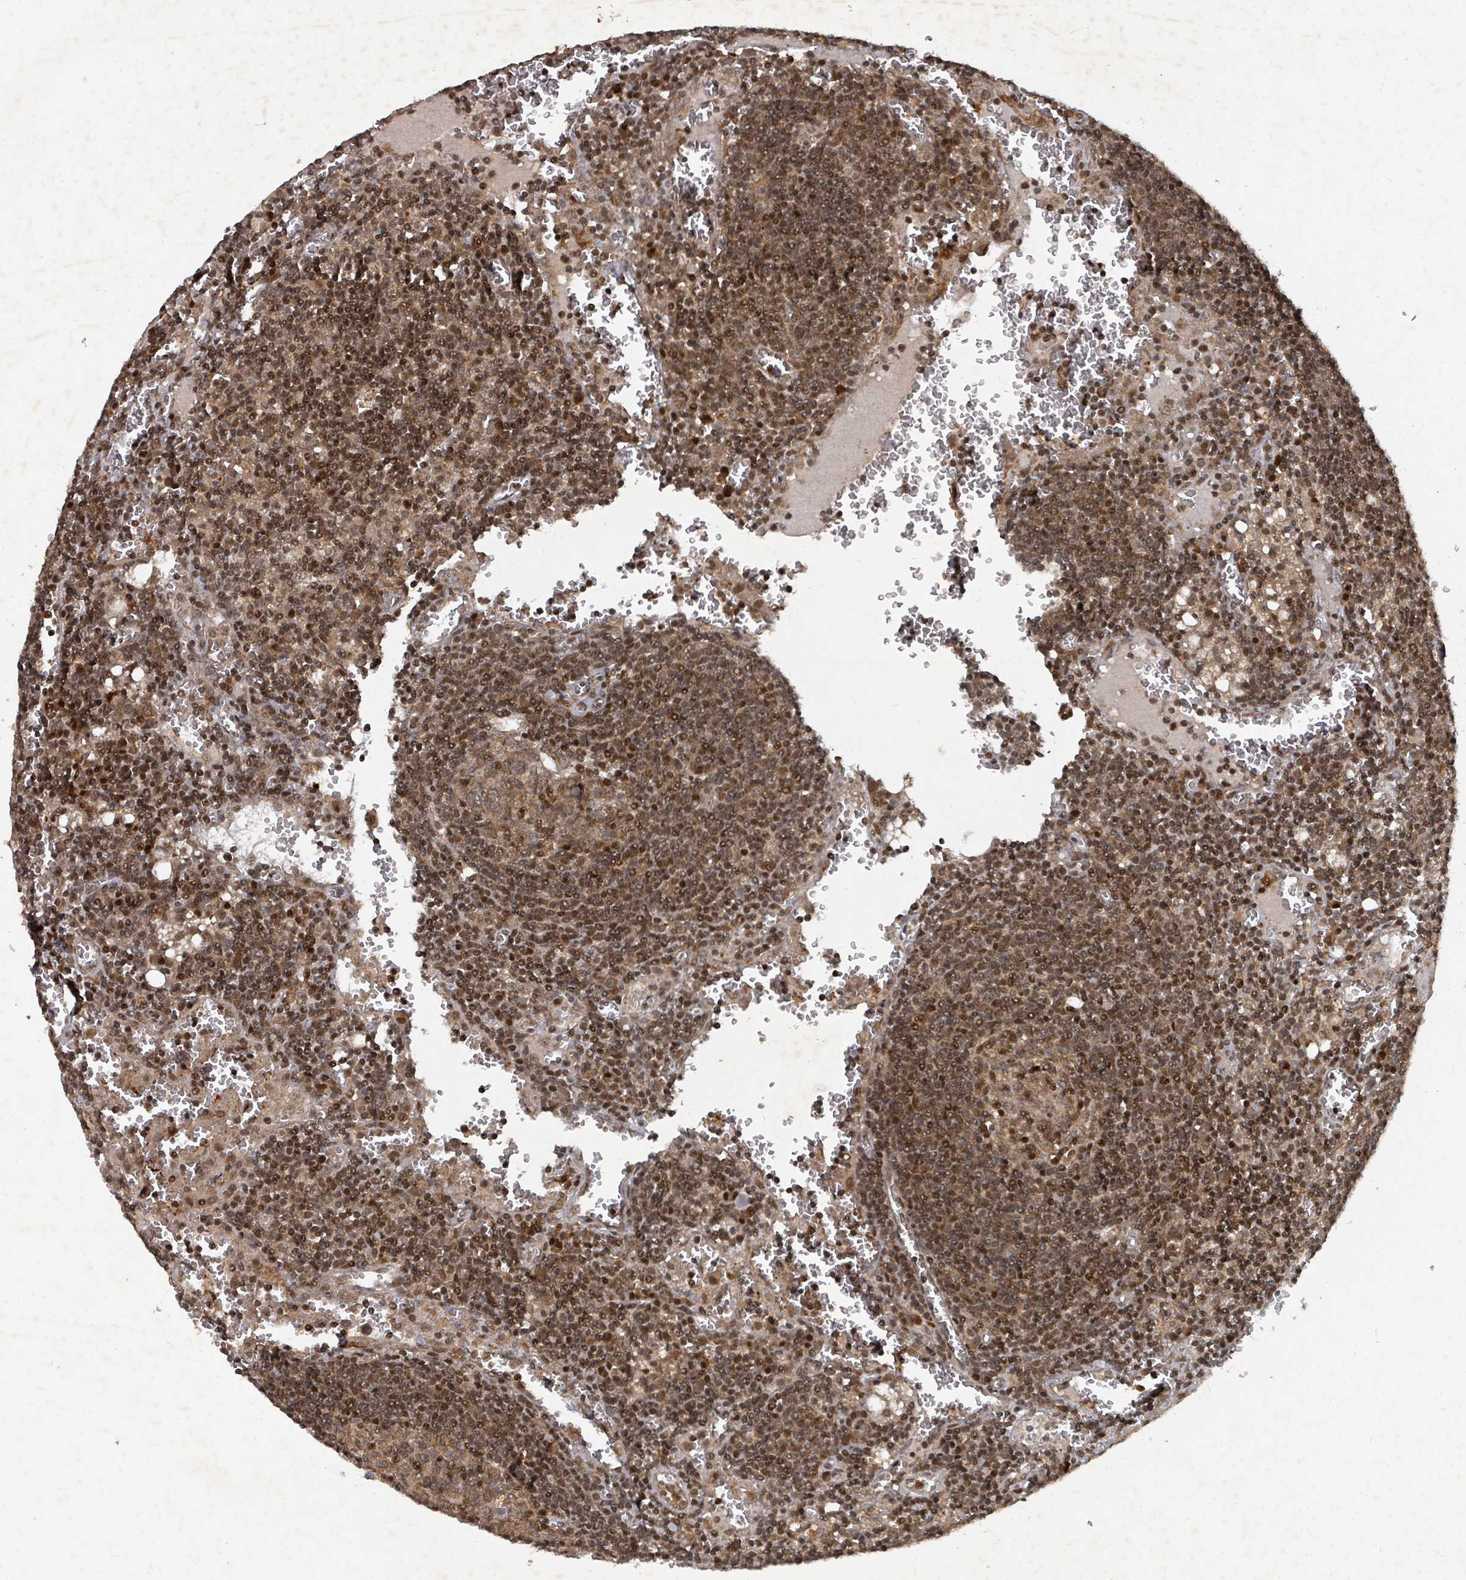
{"staining": {"intensity": "moderate", "quantity": ">75%", "location": "cytoplasmic/membranous,nuclear"}, "tissue": "lymph node", "cell_type": "Germinal center cells", "image_type": "normal", "snomed": [{"axis": "morphology", "description": "Normal tissue, NOS"}, {"axis": "topography", "description": "Lymph node"}], "caption": "Immunohistochemistry staining of normal lymph node, which displays medium levels of moderate cytoplasmic/membranous,nuclear expression in about >75% of germinal center cells indicating moderate cytoplasmic/membranous,nuclear protein staining. The staining was performed using DAB (brown) for protein detection and nuclei were counterstained in hematoxylin (blue).", "gene": "KDM4E", "patient": {"sex": "female", "age": 73}}